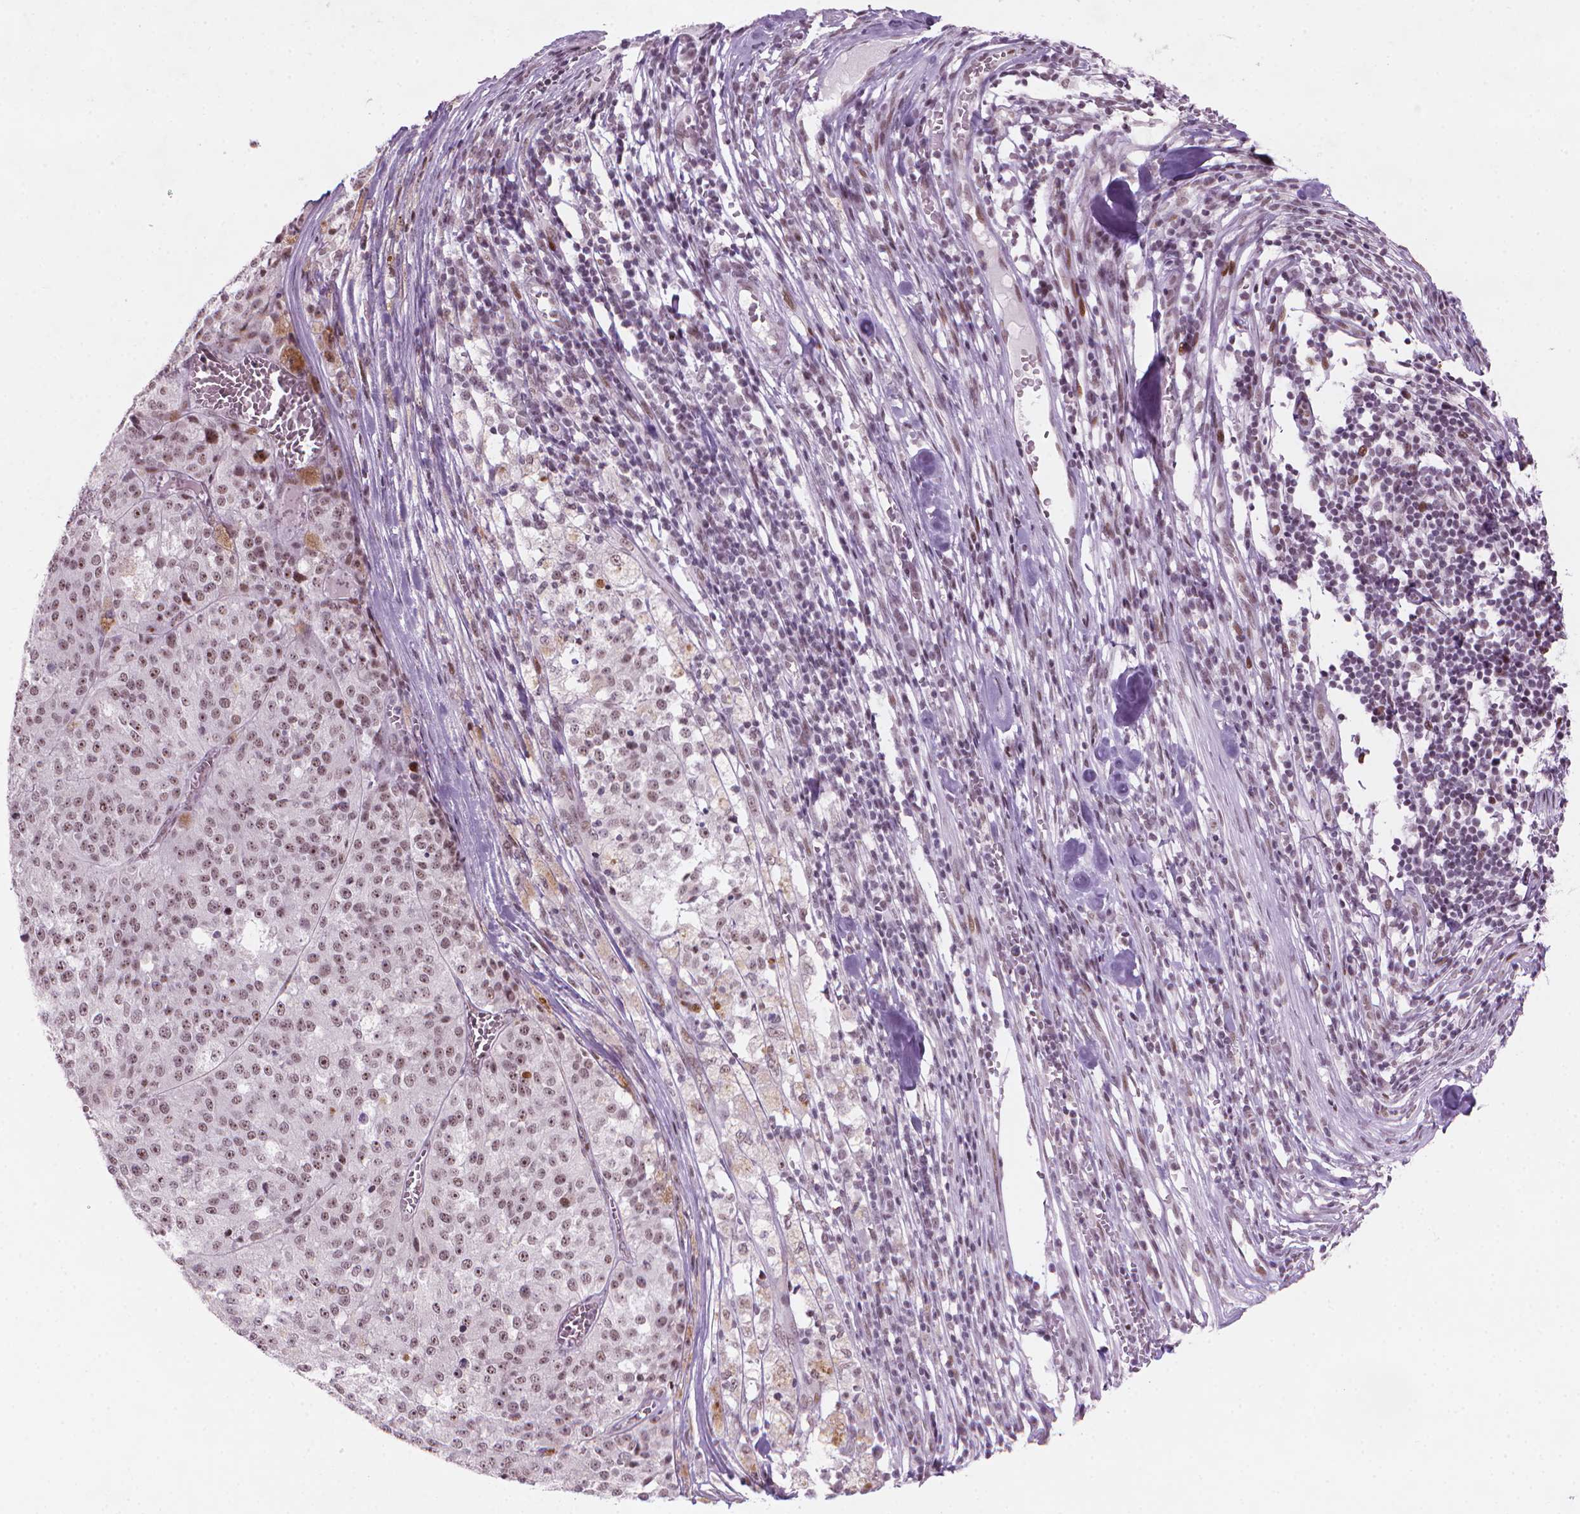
{"staining": {"intensity": "moderate", "quantity": ">75%", "location": "nuclear"}, "tissue": "melanoma", "cell_type": "Tumor cells", "image_type": "cancer", "snomed": [{"axis": "morphology", "description": "Malignant melanoma, Metastatic site"}, {"axis": "topography", "description": "Lymph node"}], "caption": "Tumor cells reveal medium levels of moderate nuclear positivity in approximately >75% of cells in melanoma.", "gene": "HES7", "patient": {"sex": "female", "age": 64}}